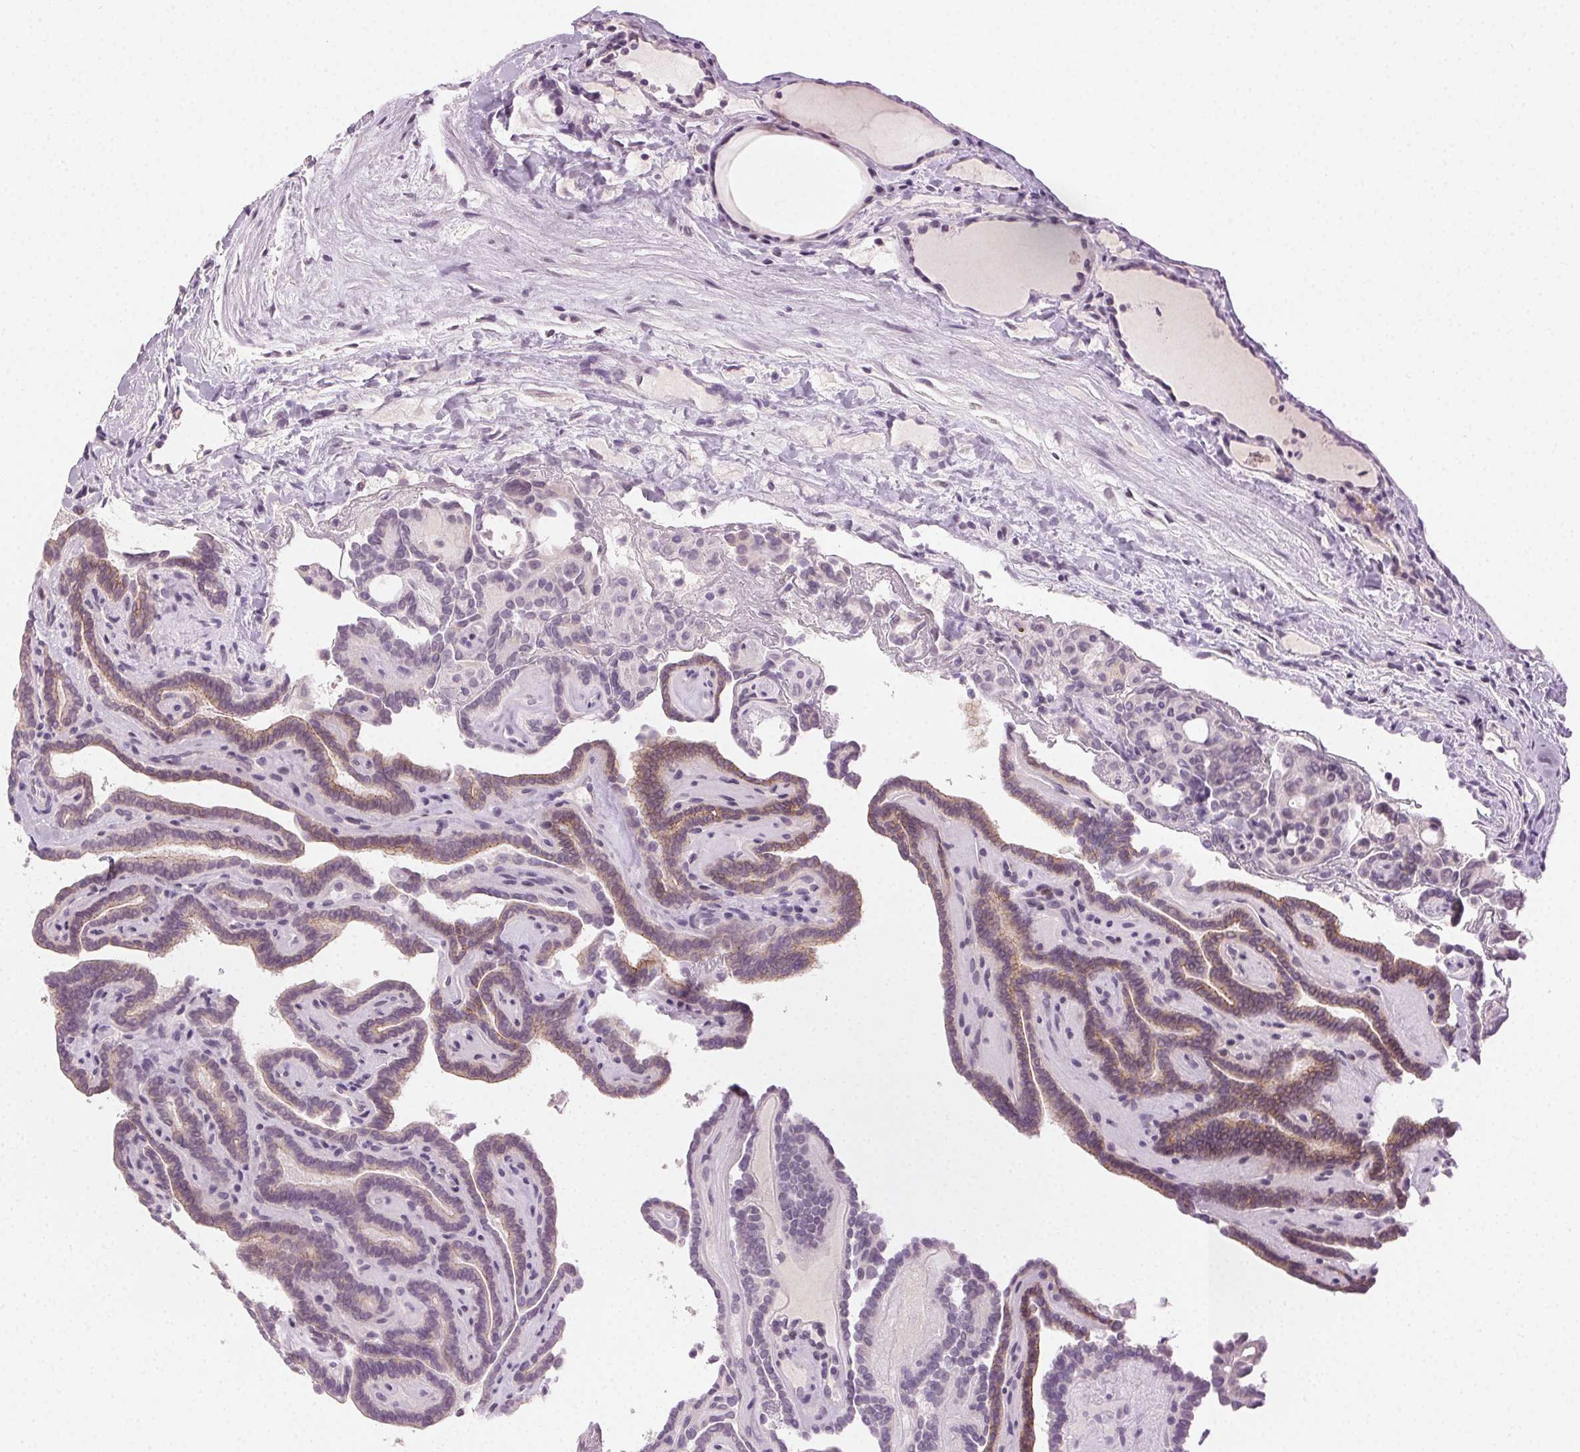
{"staining": {"intensity": "weak", "quantity": "25%-75%", "location": "cytoplasmic/membranous"}, "tissue": "thyroid cancer", "cell_type": "Tumor cells", "image_type": "cancer", "snomed": [{"axis": "morphology", "description": "Papillary adenocarcinoma, NOS"}, {"axis": "topography", "description": "Thyroid gland"}], "caption": "High-magnification brightfield microscopy of thyroid cancer stained with DAB (3,3'-diaminobenzidine) (brown) and counterstained with hematoxylin (blue). tumor cells exhibit weak cytoplasmic/membranous expression is appreciated in approximately25%-75% of cells. The staining is performed using DAB (3,3'-diaminobenzidine) brown chromogen to label protein expression. The nuclei are counter-stained blue using hematoxylin.", "gene": "HSF5", "patient": {"sex": "female", "age": 21}}